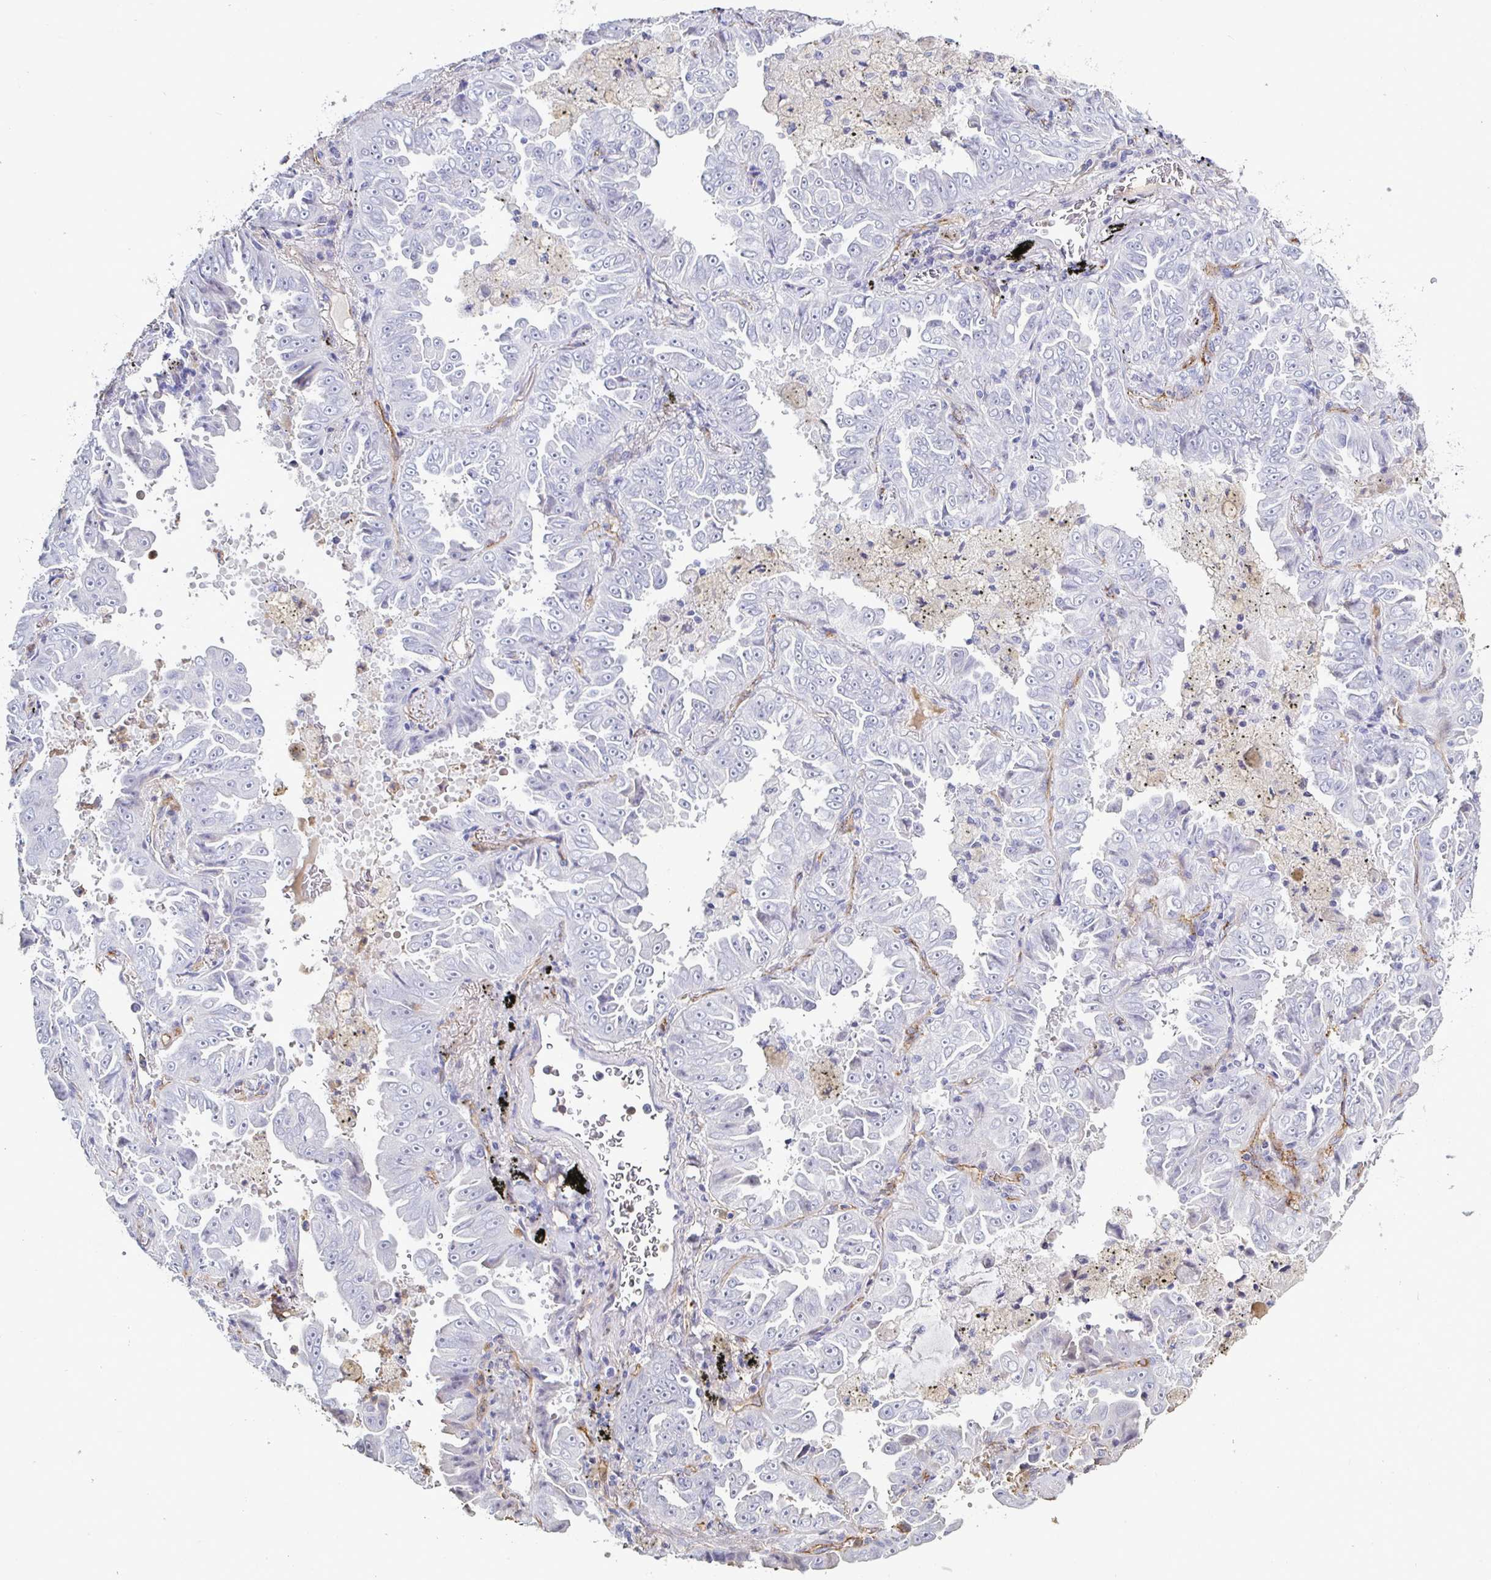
{"staining": {"intensity": "negative", "quantity": "none", "location": "none"}, "tissue": "lung cancer", "cell_type": "Tumor cells", "image_type": "cancer", "snomed": [{"axis": "morphology", "description": "Adenocarcinoma, NOS"}, {"axis": "topography", "description": "Lung"}], "caption": "The micrograph reveals no staining of tumor cells in lung cancer.", "gene": "ACSBG2", "patient": {"sex": "female", "age": 52}}